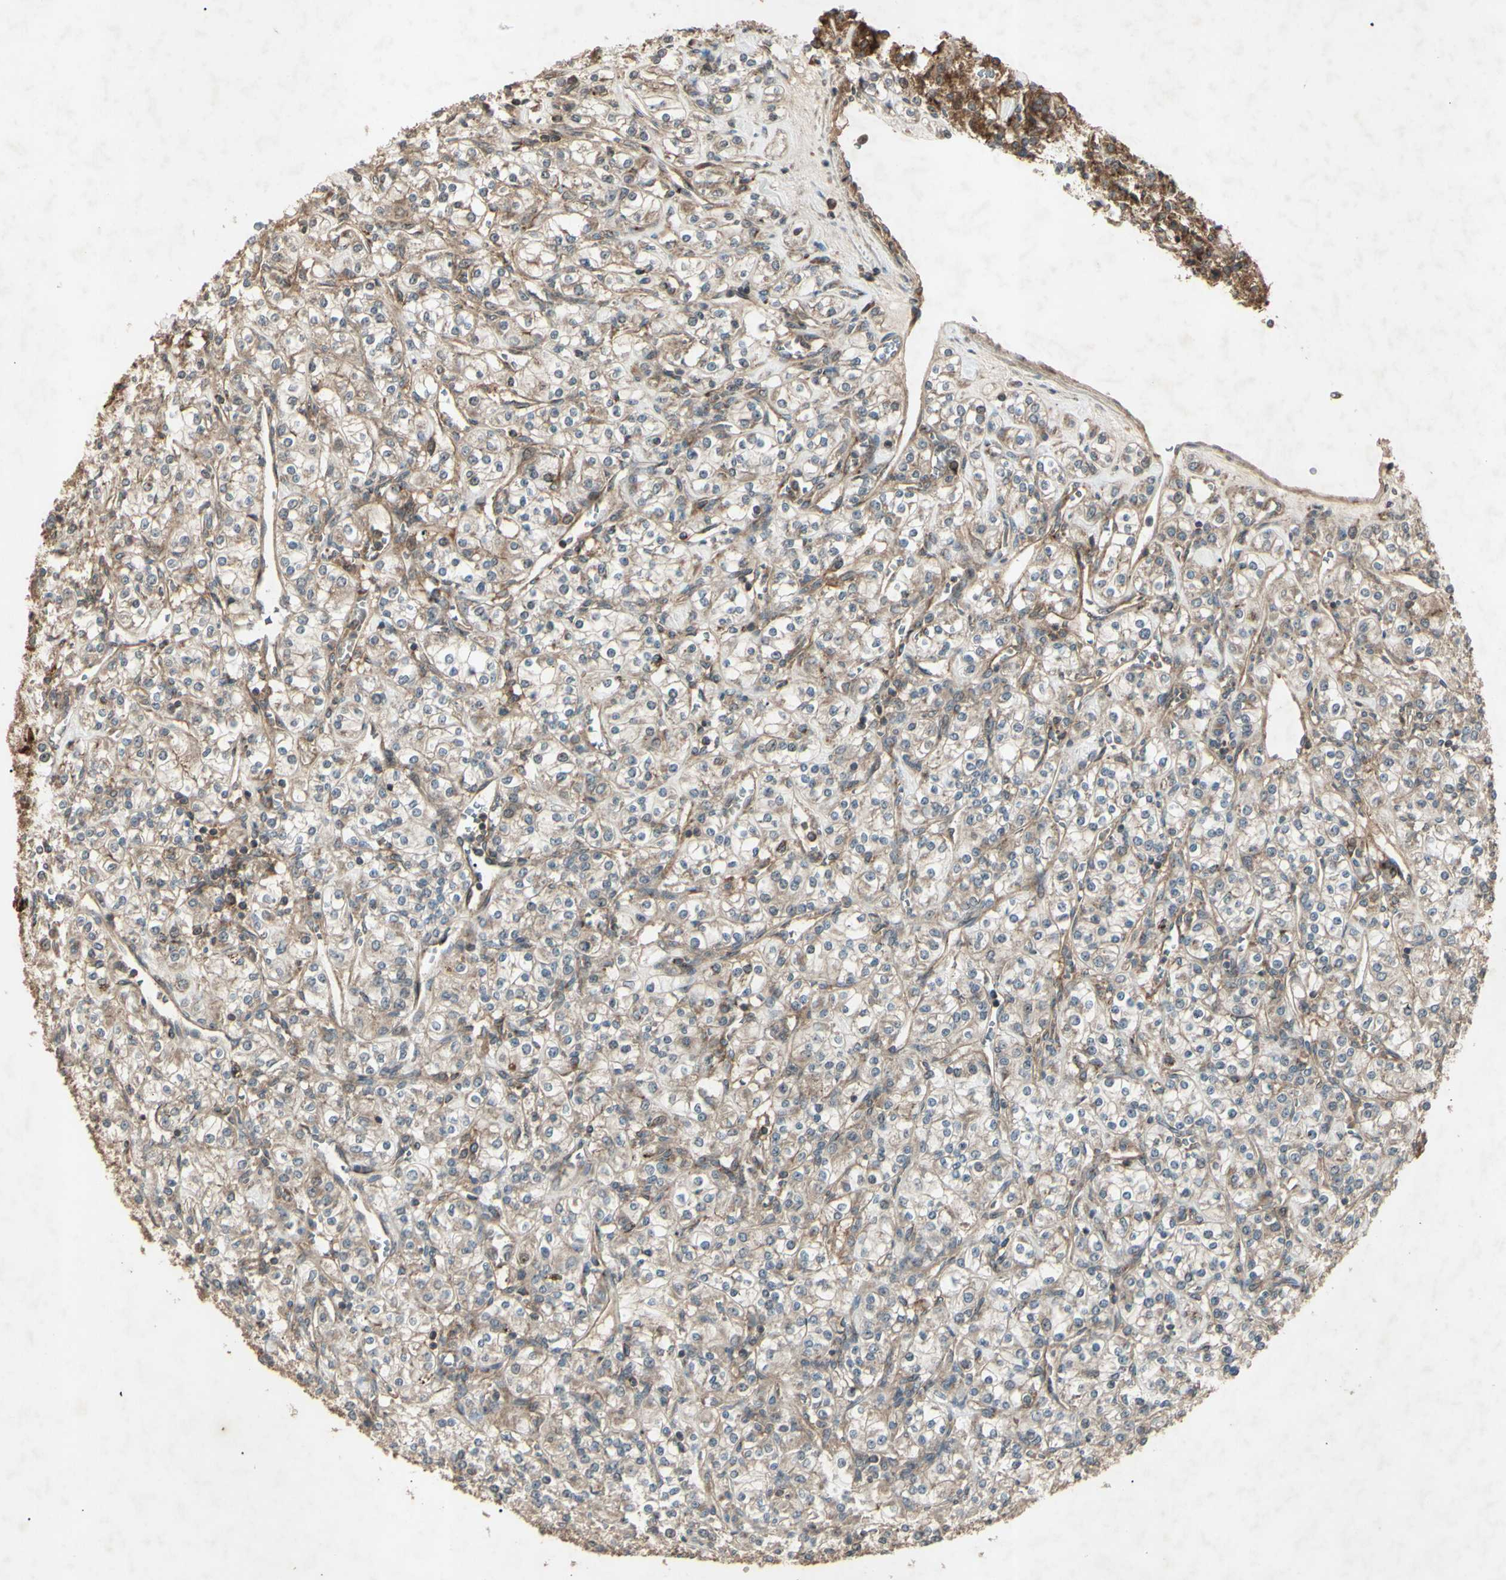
{"staining": {"intensity": "weak", "quantity": ">75%", "location": "cytoplasmic/membranous"}, "tissue": "renal cancer", "cell_type": "Tumor cells", "image_type": "cancer", "snomed": [{"axis": "morphology", "description": "Adenocarcinoma, NOS"}, {"axis": "topography", "description": "Kidney"}], "caption": "Immunohistochemical staining of human renal adenocarcinoma reveals low levels of weak cytoplasmic/membranous protein staining in approximately >75% of tumor cells.", "gene": "AP1G1", "patient": {"sex": "male", "age": 77}}